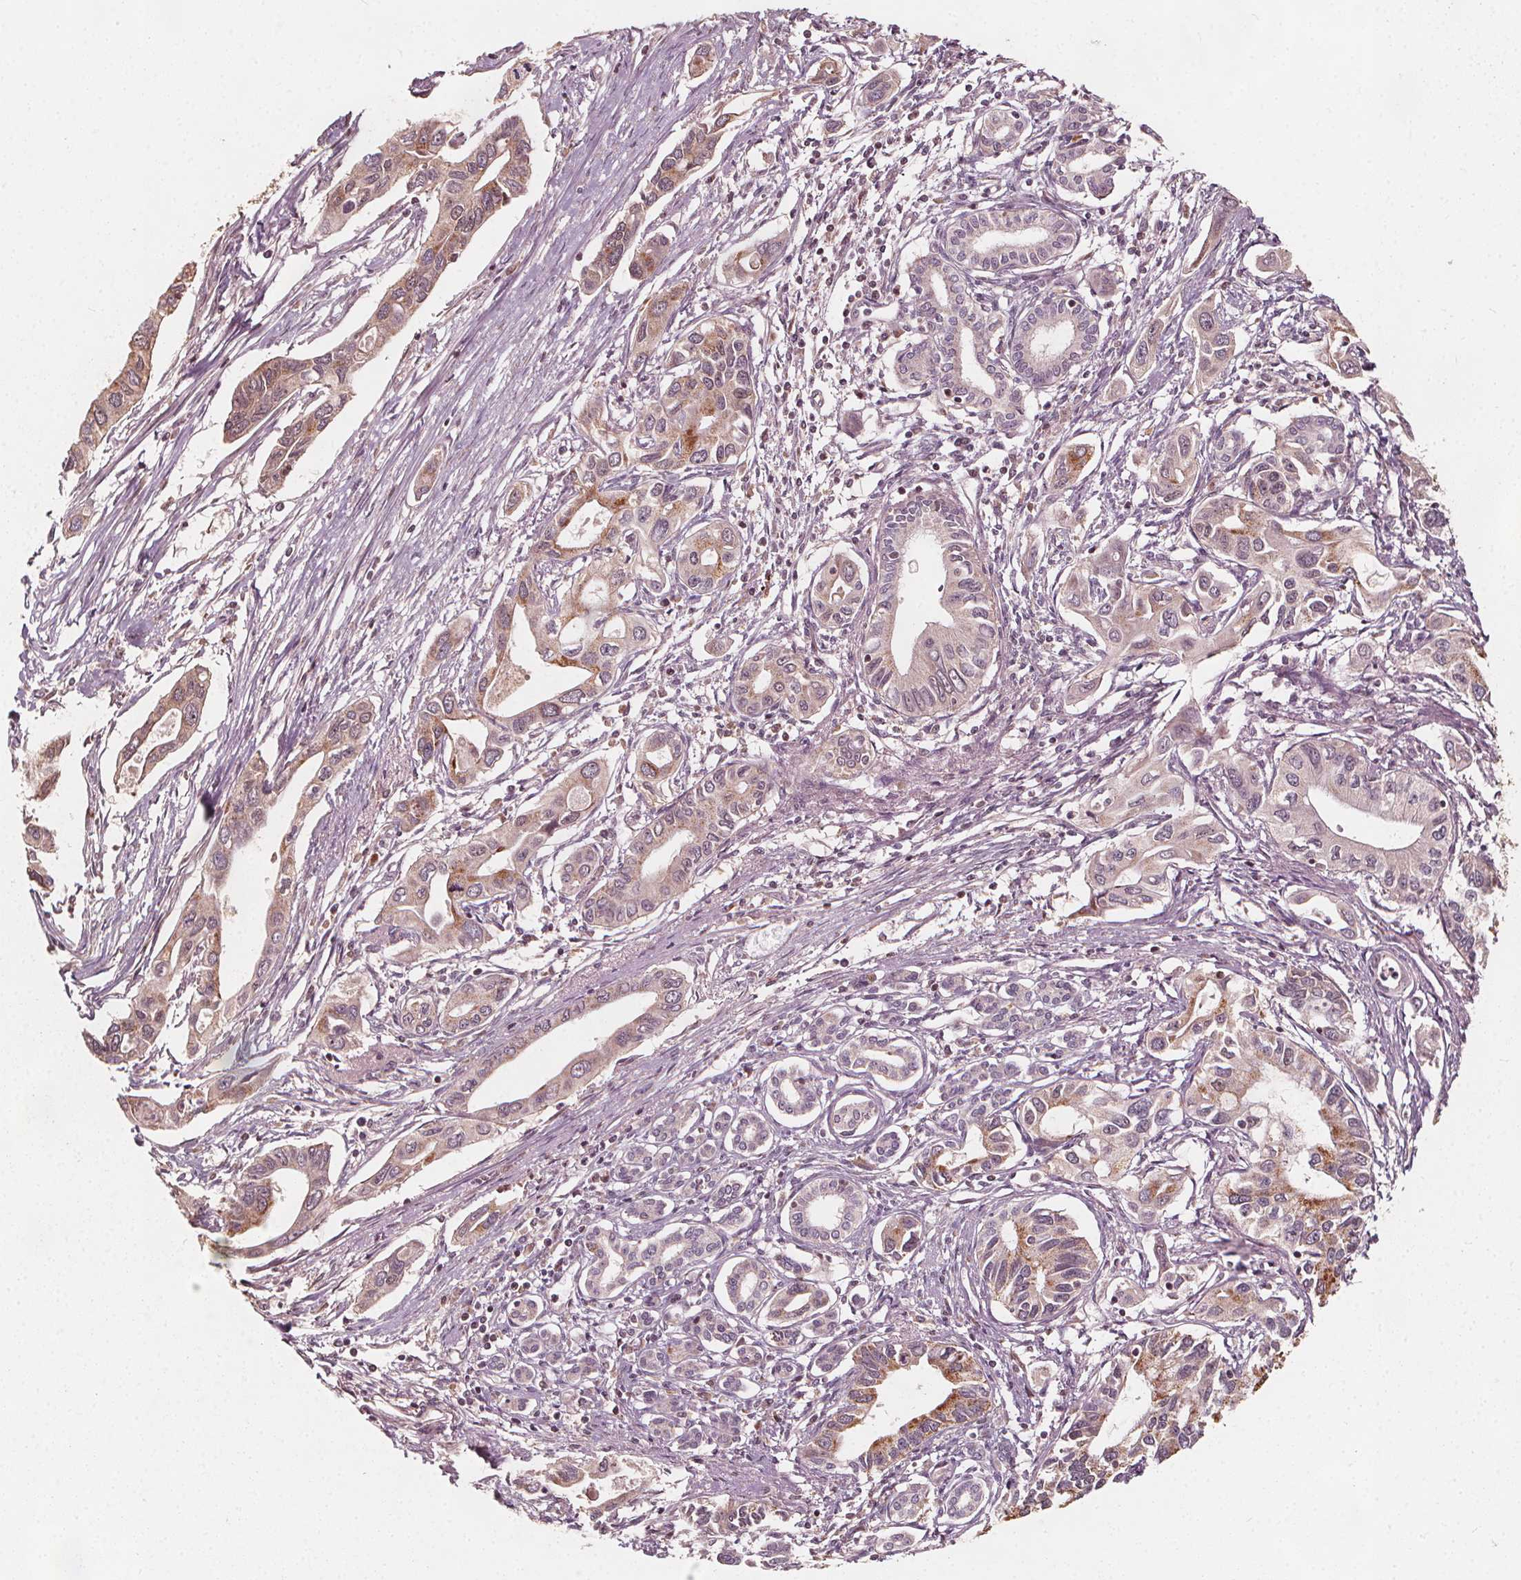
{"staining": {"intensity": "weak", "quantity": "25%-75%", "location": "cytoplasmic/membranous"}, "tissue": "pancreatic cancer", "cell_type": "Tumor cells", "image_type": "cancer", "snomed": [{"axis": "morphology", "description": "Adenocarcinoma, NOS"}, {"axis": "topography", "description": "Pancreas"}], "caption": "A histopathology image of pancreatic adenocarcinoma stained for a protein shows weak cytoplasmic/membranous brown staining in tumor cells.", "gene": "AIP", "patient": {"sex": "male", "age": 60}}